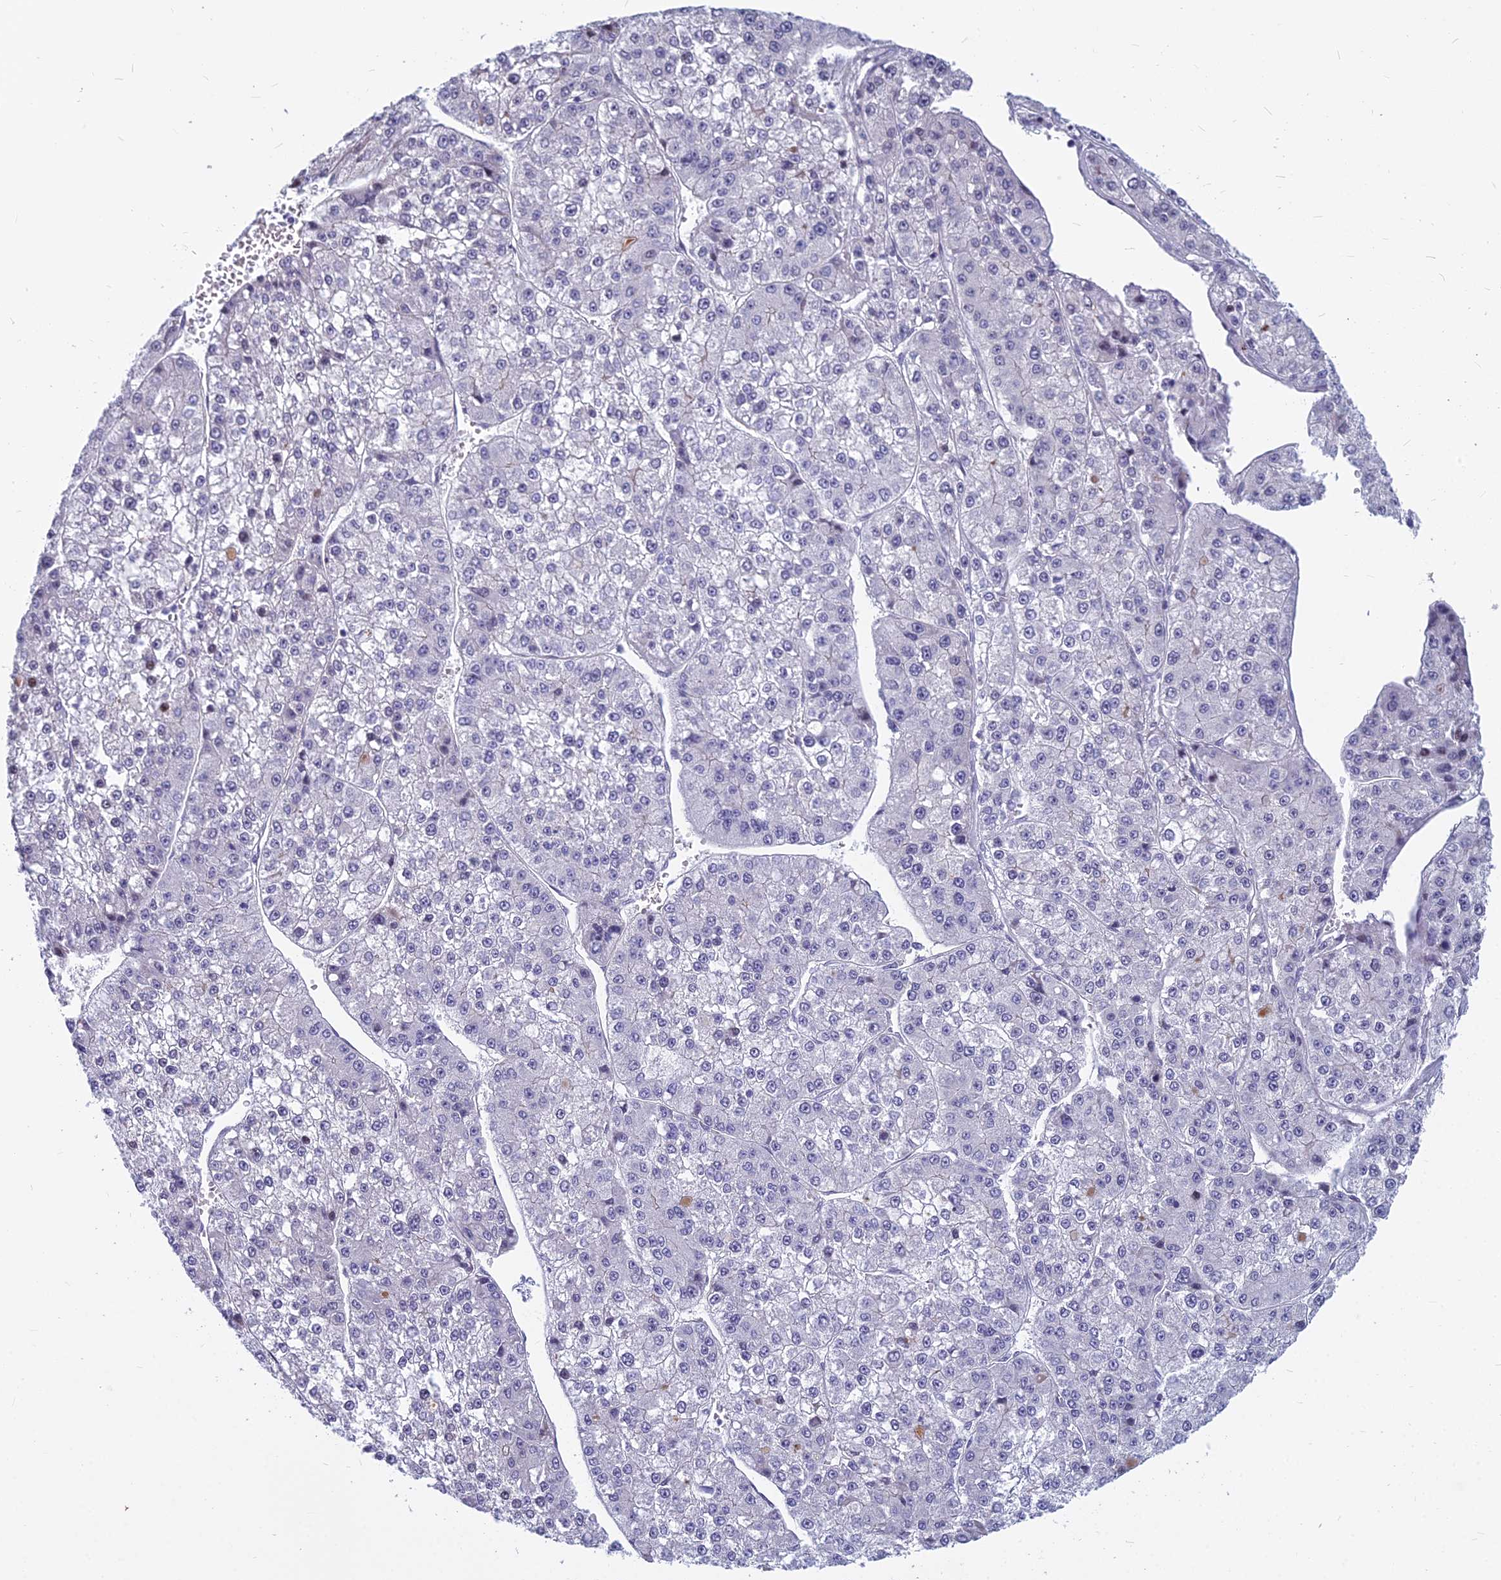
{"staining": {"intensity": "negative", "quantity": "none", "location": "none"}, "tissue": "liver cancer", "cell_type": "Tumor cells", "image_type": "cancer", "snomed": [{"axis": "morphology", "description": "Carcinoma, Hepatocellular, NOS"}, {"axis": "topography", "description": "Liver"}], "caption": "Immunohistochemical staining of liver cancer displays no significant positivity in tumor cells.", "gene": "MYBPC2", "patient": {"sex": "female", "age": 73}}